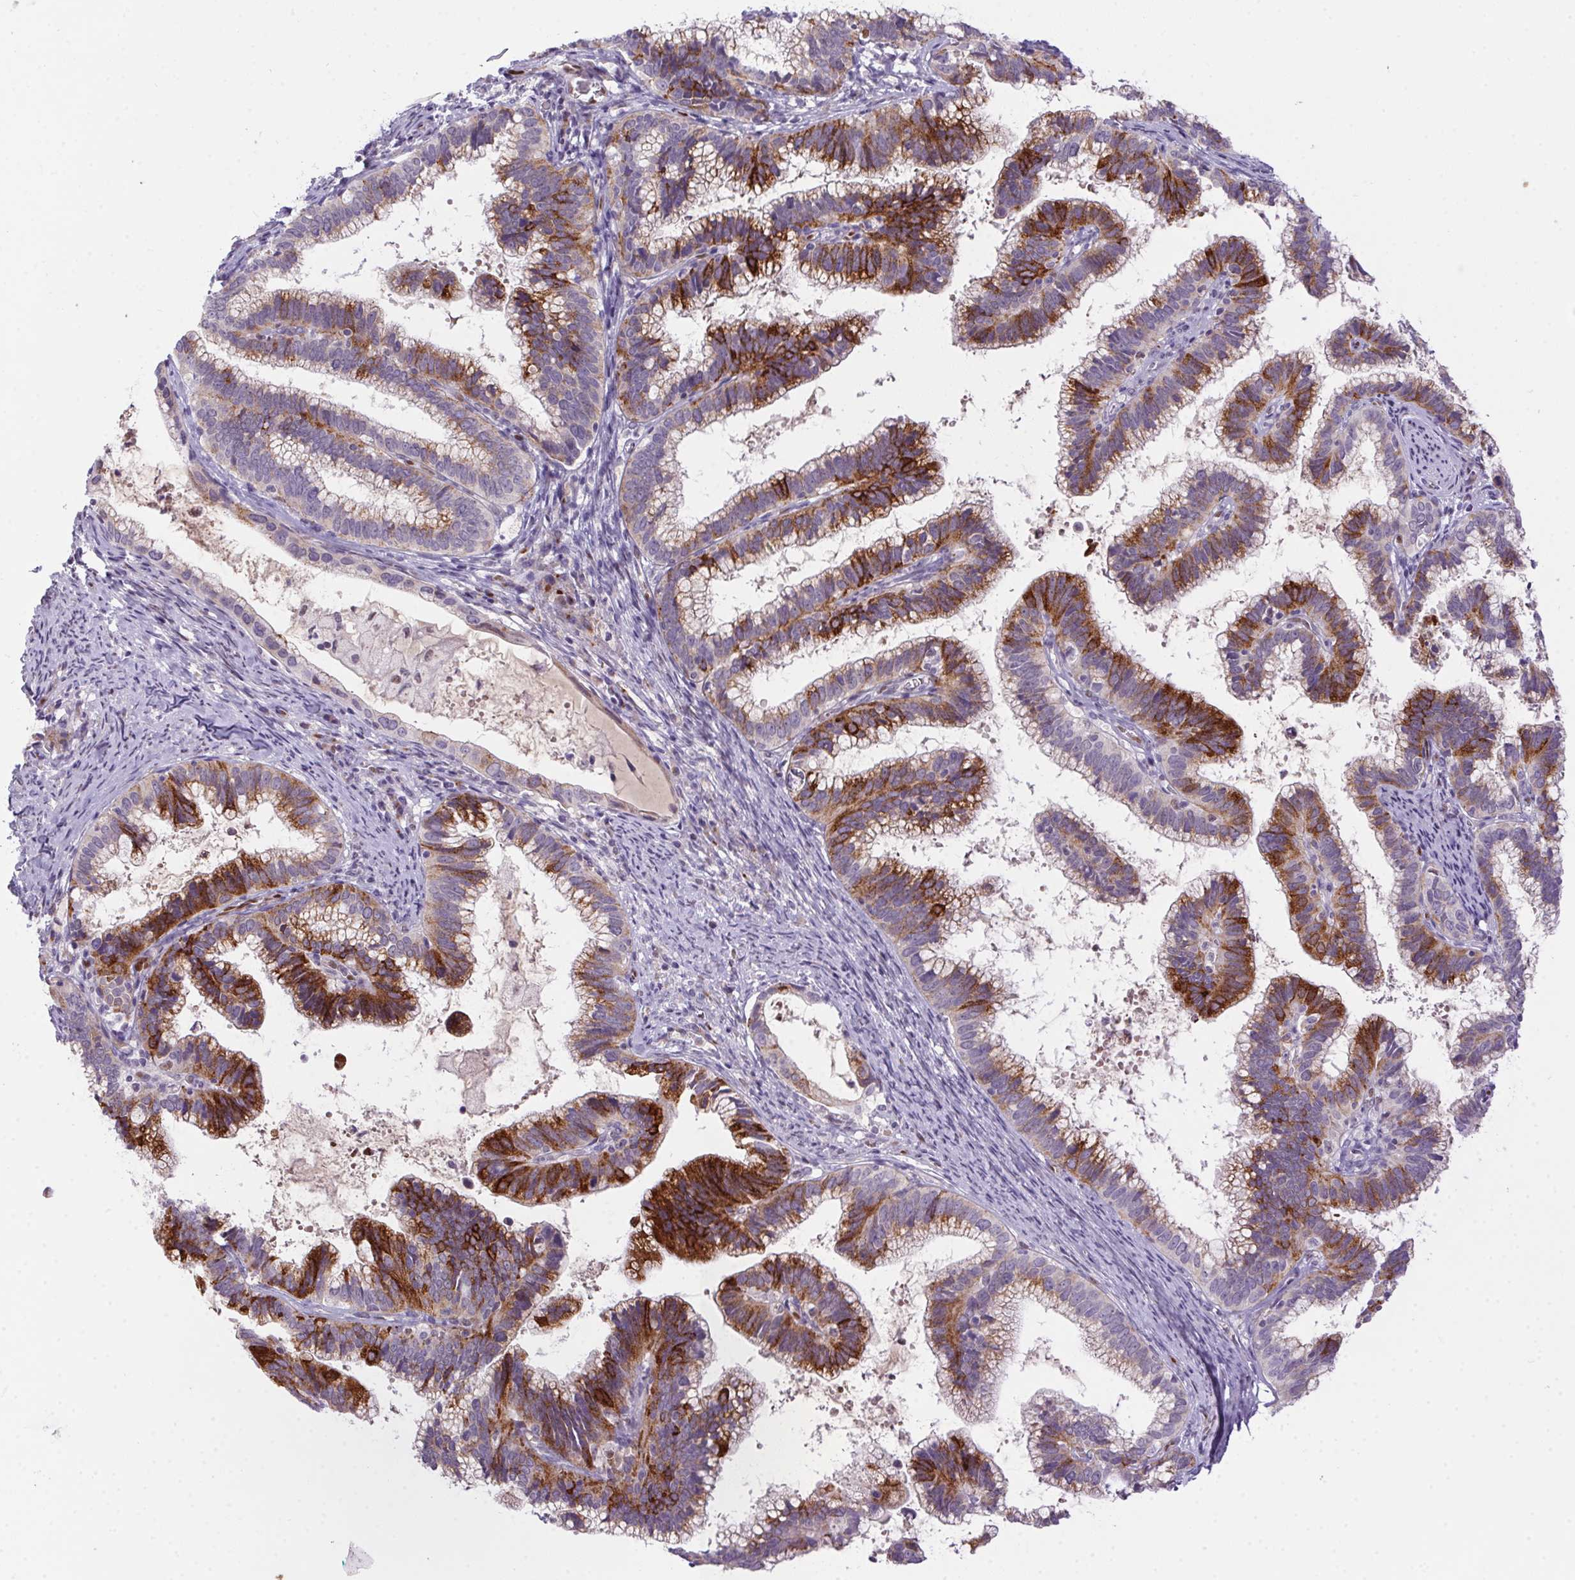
{"staining": {"intensity": "strong", "quantity": "25%-75%", "location": "cytoplasmic/membranous"}, "tissue": "cervical cancer", "cell_type": "Tumor cells", "image_type": "cancer", "snomed": [{"axis": "morphology", "description": "Adenocarcinoma, NOS"}, {"axis": "topography", "description": "Cervix"}], "caption": "Immunohistochemical staining of human cervical adenocarcinoma demonstrates high levels of strong cytoplasmic/membranous expression in about 25%-75% of tumor cells.", "gene": "SP9", "patient": {"sex": "female", "age": 61}}